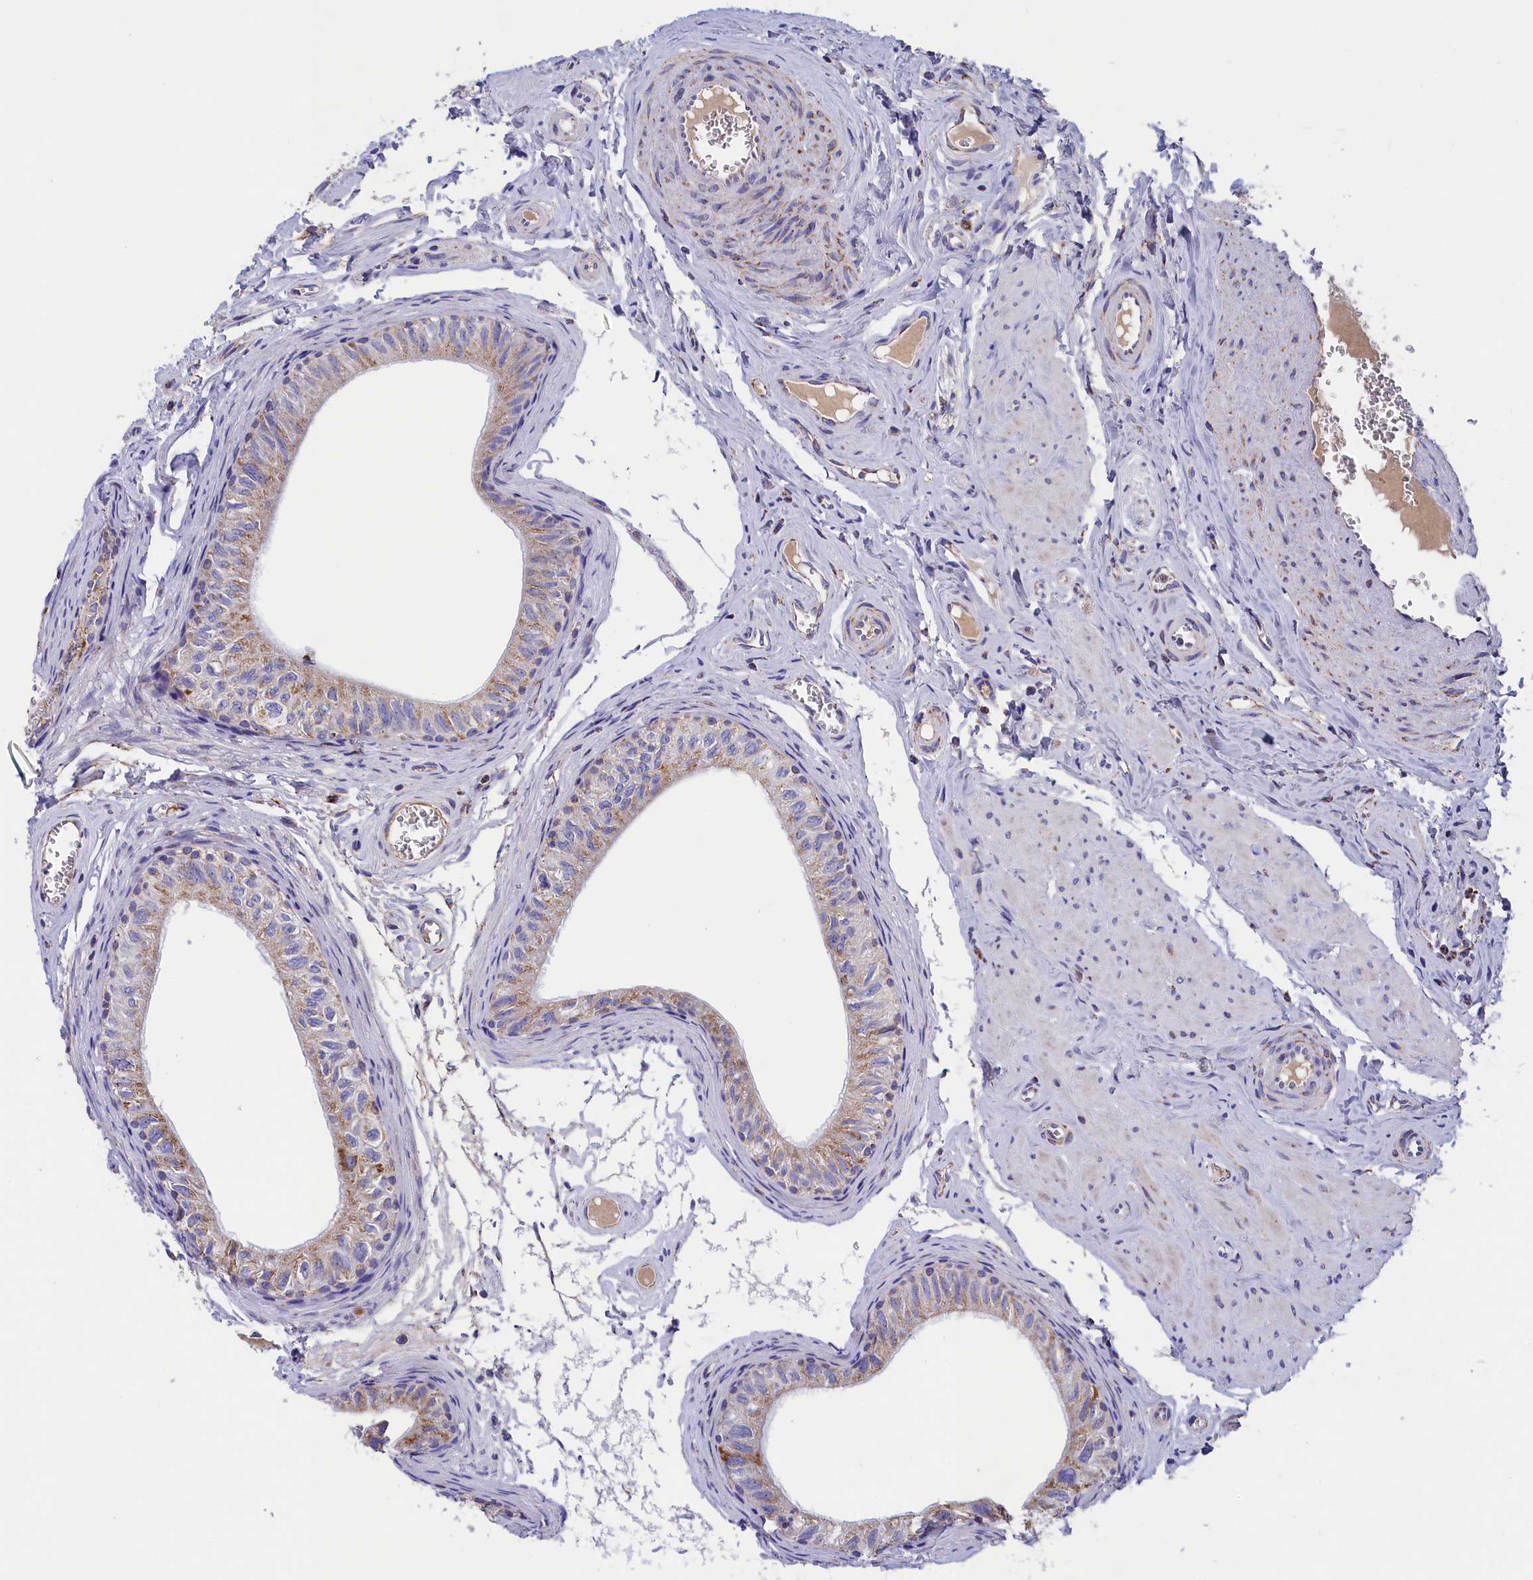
{"staining": {"intensity": "moderate", "quantity": ">75%", "location": "cytoplasmic/membranous"}, "tissue": "epididymis", "cell_type": "Glandular cells", "image_type": "normal", "snomed": [{"axis": "morphology", "description": "Normal tissue, NOS"}, {"axis": "topography", "description": "Epididymis"}], "caption": "Immunohistochemistry histopathology image of normal epididymis: epididymis stained using IHC shows medium levels of moderate protein expression localized specifically in the cytoplasmic/membranous of glandular cells, appearing as a cytoplasmic/membranous brown color.", "gene": "SLC39A3", "patient": {"sex": "male", "age": 42}}